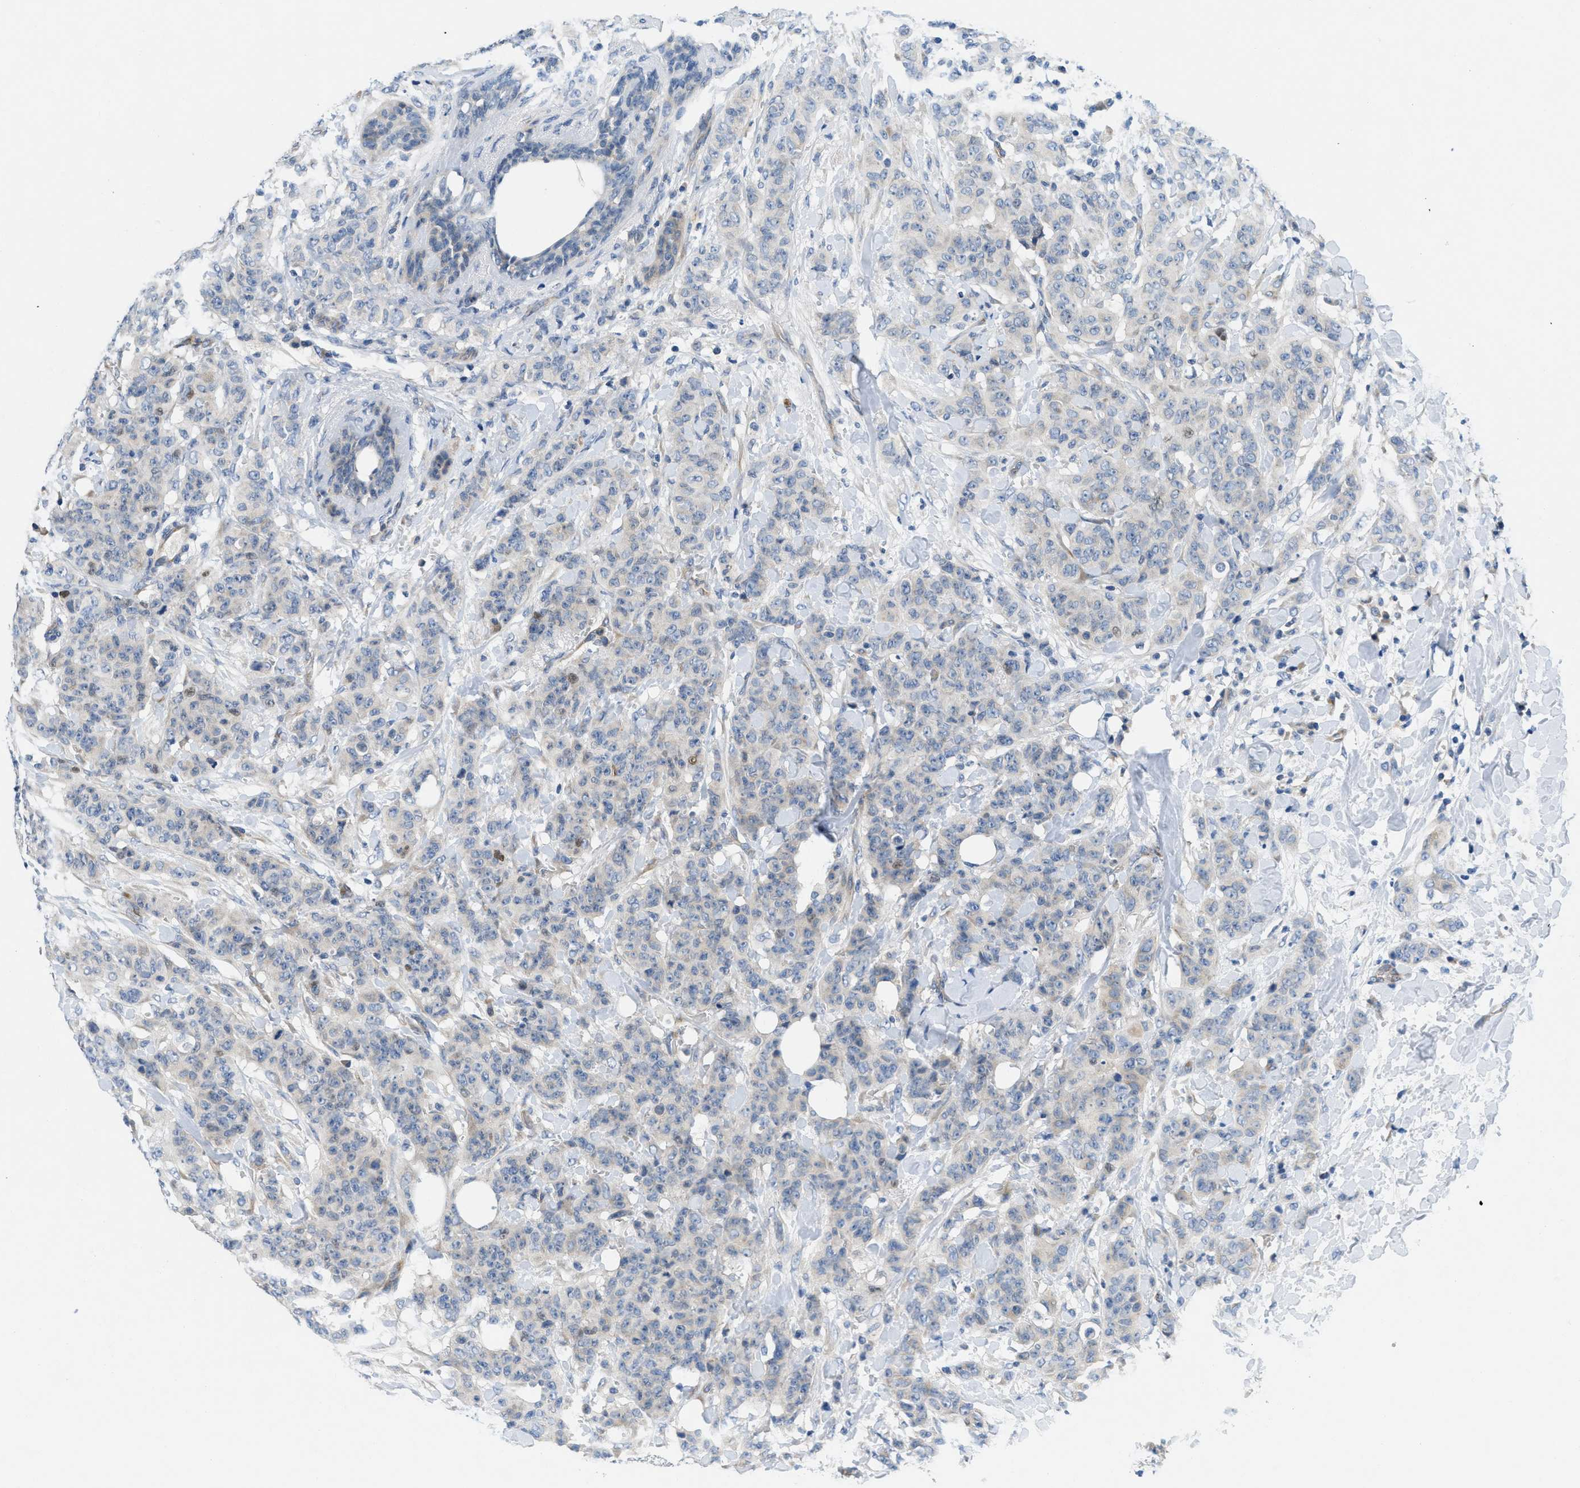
{"staining": {"intensity": "negative", "quantity": "none", "location": "none"}, "tissue": "breast cancer", "cell_type": "Tumor cells", "image_type": "cancer", "snomed": [{"axis": "morphology", "description": "Normal tissue, NOS"}, {"axis": "morphology", "description": "Duct carcinoma"}, {"axis": "topography", "description": "Breast"}], "caption": "Human breast cancer (invasive ductal carcinoma) stained for a protein using immunohistochemistry displays no expression in tumor cells.", "gene": "PGR", "patient": {"sex": "female", "age": 40}}